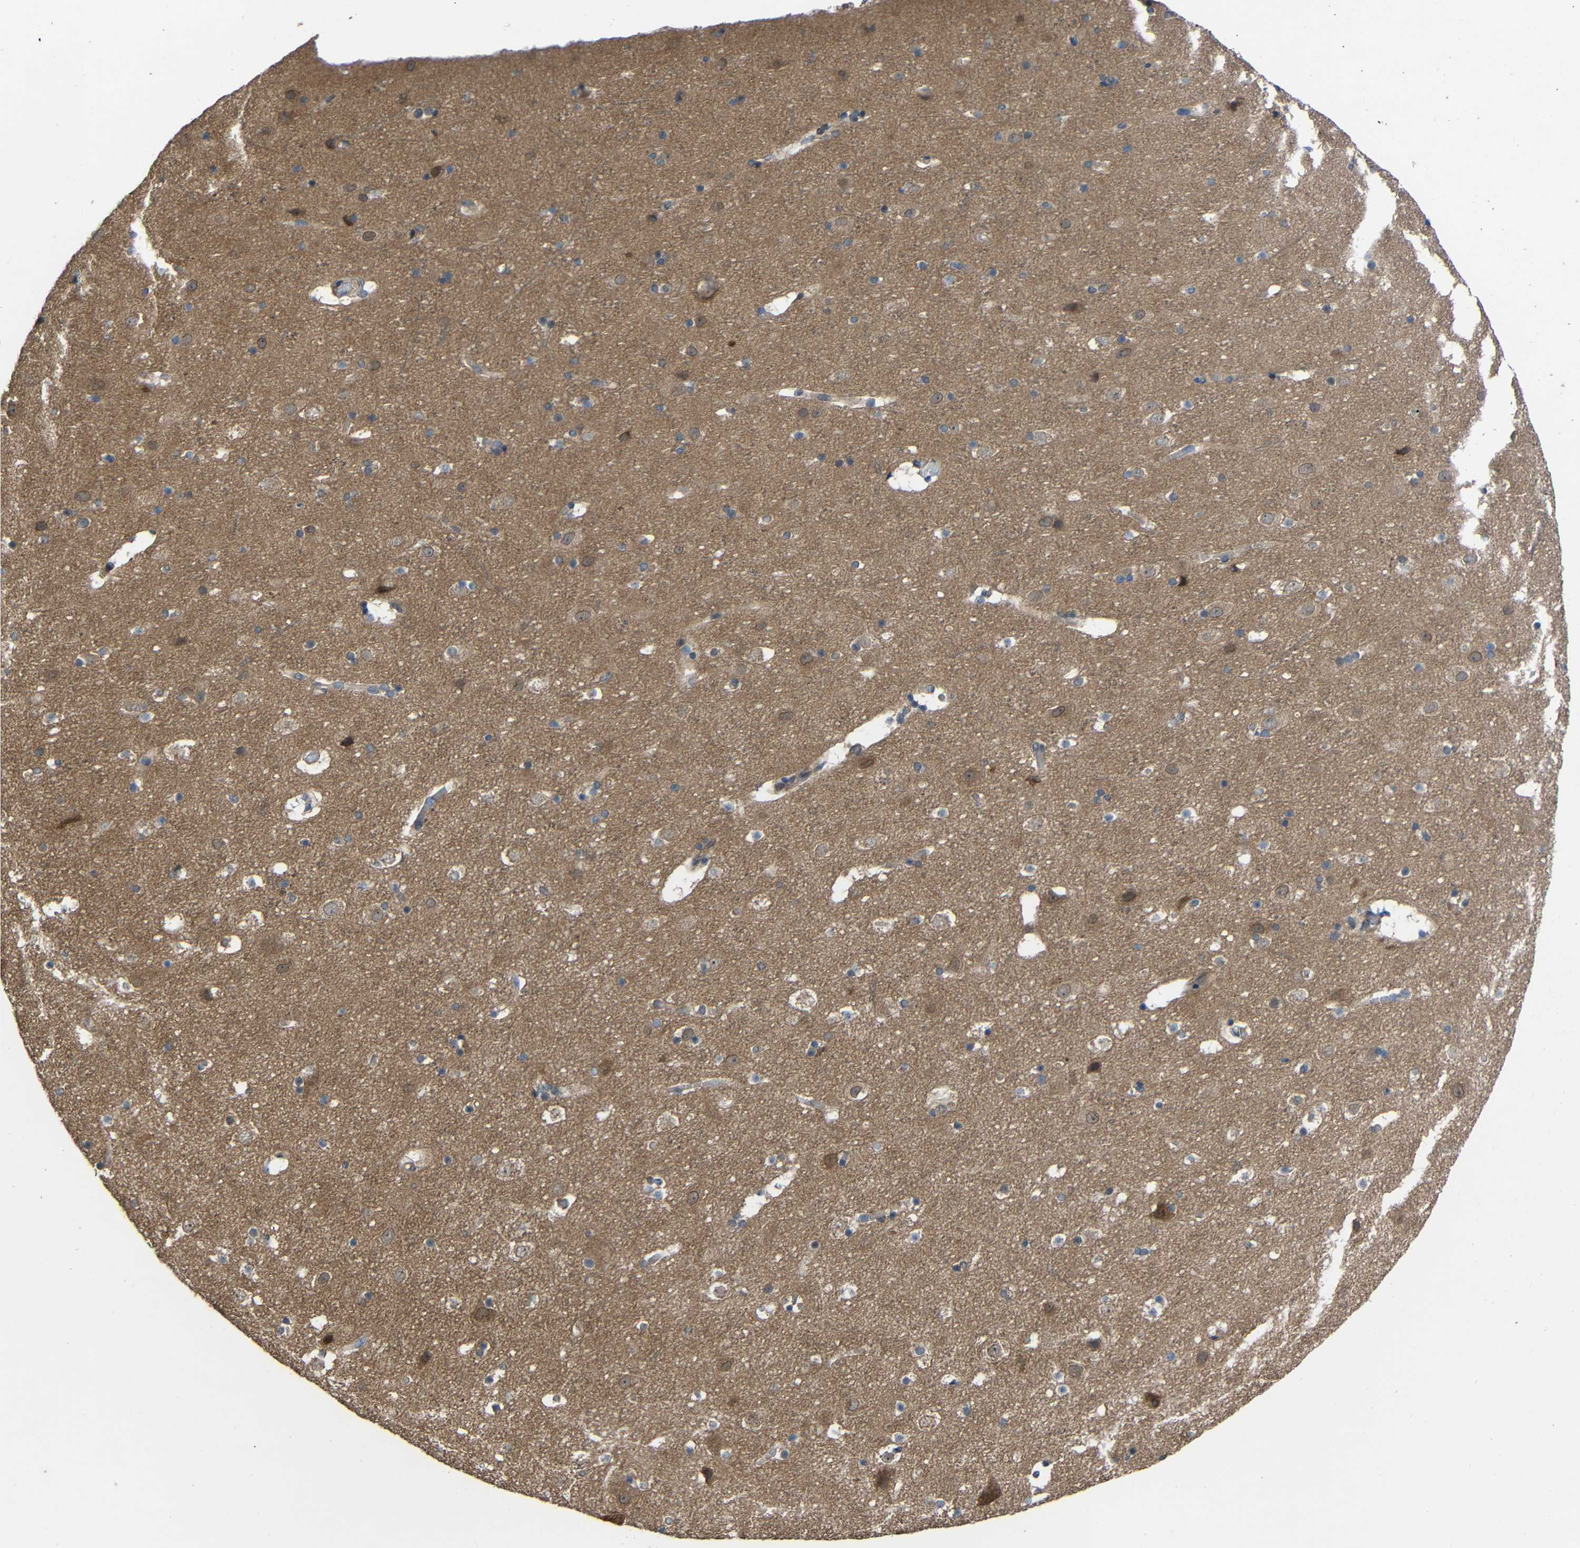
{"staining": {"intensity": "weak", "quantity": ">75%", "location": "cytoplasmic/membranous"}, "tissue": "cerebral cortex", "cell_type": "Endothelial cells", "image_type": "normal", "snomed": [{"axis": "morphology", "description": "Normal tissue, NOS"}, {"axis": "topography", "description": "Cerebral cortex"}], "caption": "IHC staining of benign cerebral cortex, which displays low levels of weak cytoplasmic/membranous staining in about >75% of endothelial cells indicating weak cytoplasmic/membranous protein expression. The staining was performed using DAB (brown) for protein detection and nuclei were counterstained in hematoxylin (blue).", "gene": "CHST9", "patient": {"sex": "male", "age": 45}}